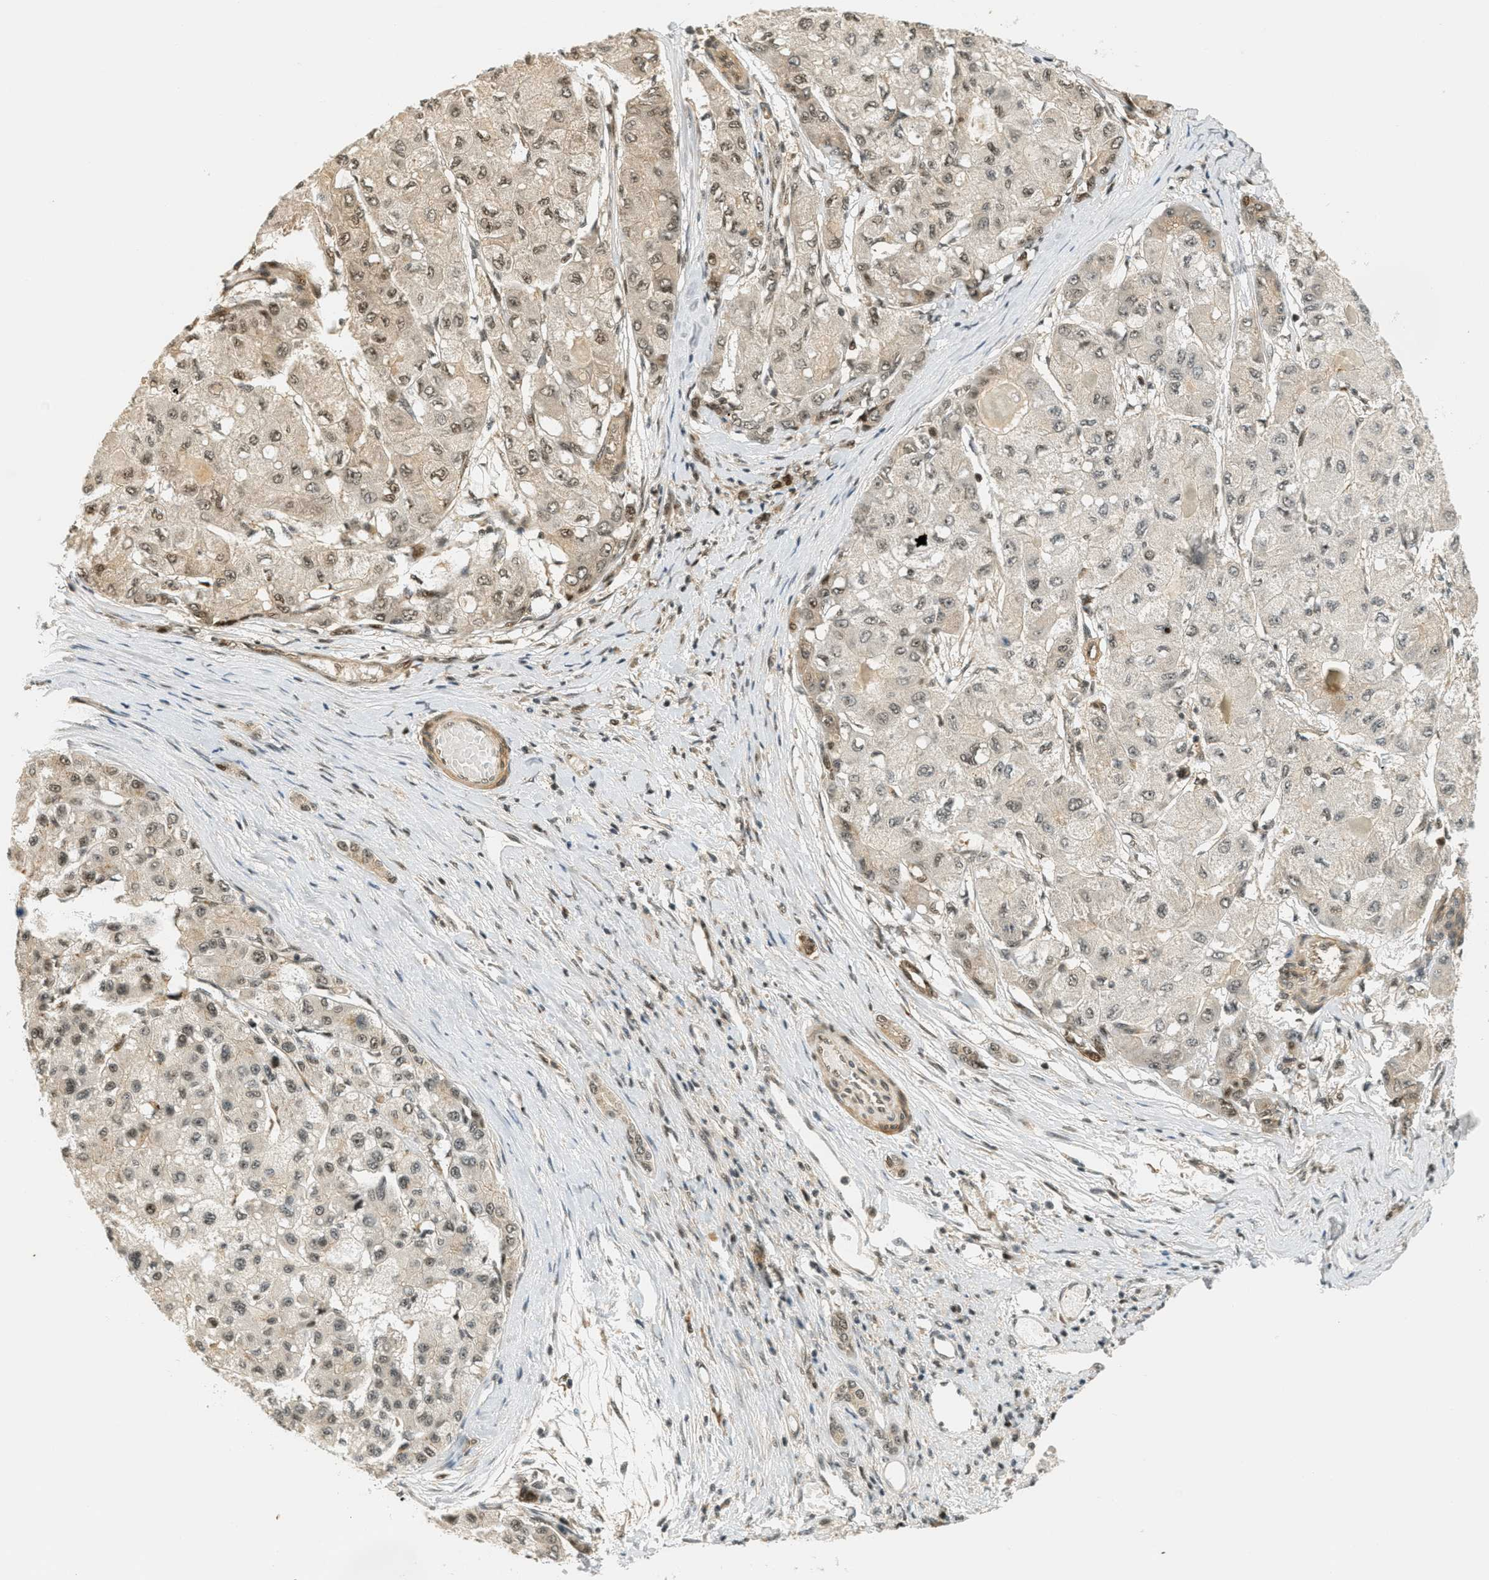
{"staining": {"intensity": "weak", "quantity": "<25%", "location": "cytoplasmic/membranous,nuclear"}, "tissue": "liver cancer", "cell_type": "Tumor cells", "image_type": "cancer", "snomed": [{"axis": "morphology", "description": "Carcinoma, Hepatocellular, NOS"}, {"axis": "topography", "description": "Liver"}], "caption": "Immunohistochemical staining of human liver cancer displays no significant expression in tumor cells.", "gene": "FOXM1", "patient": {"sex": "male", "age": 80}}